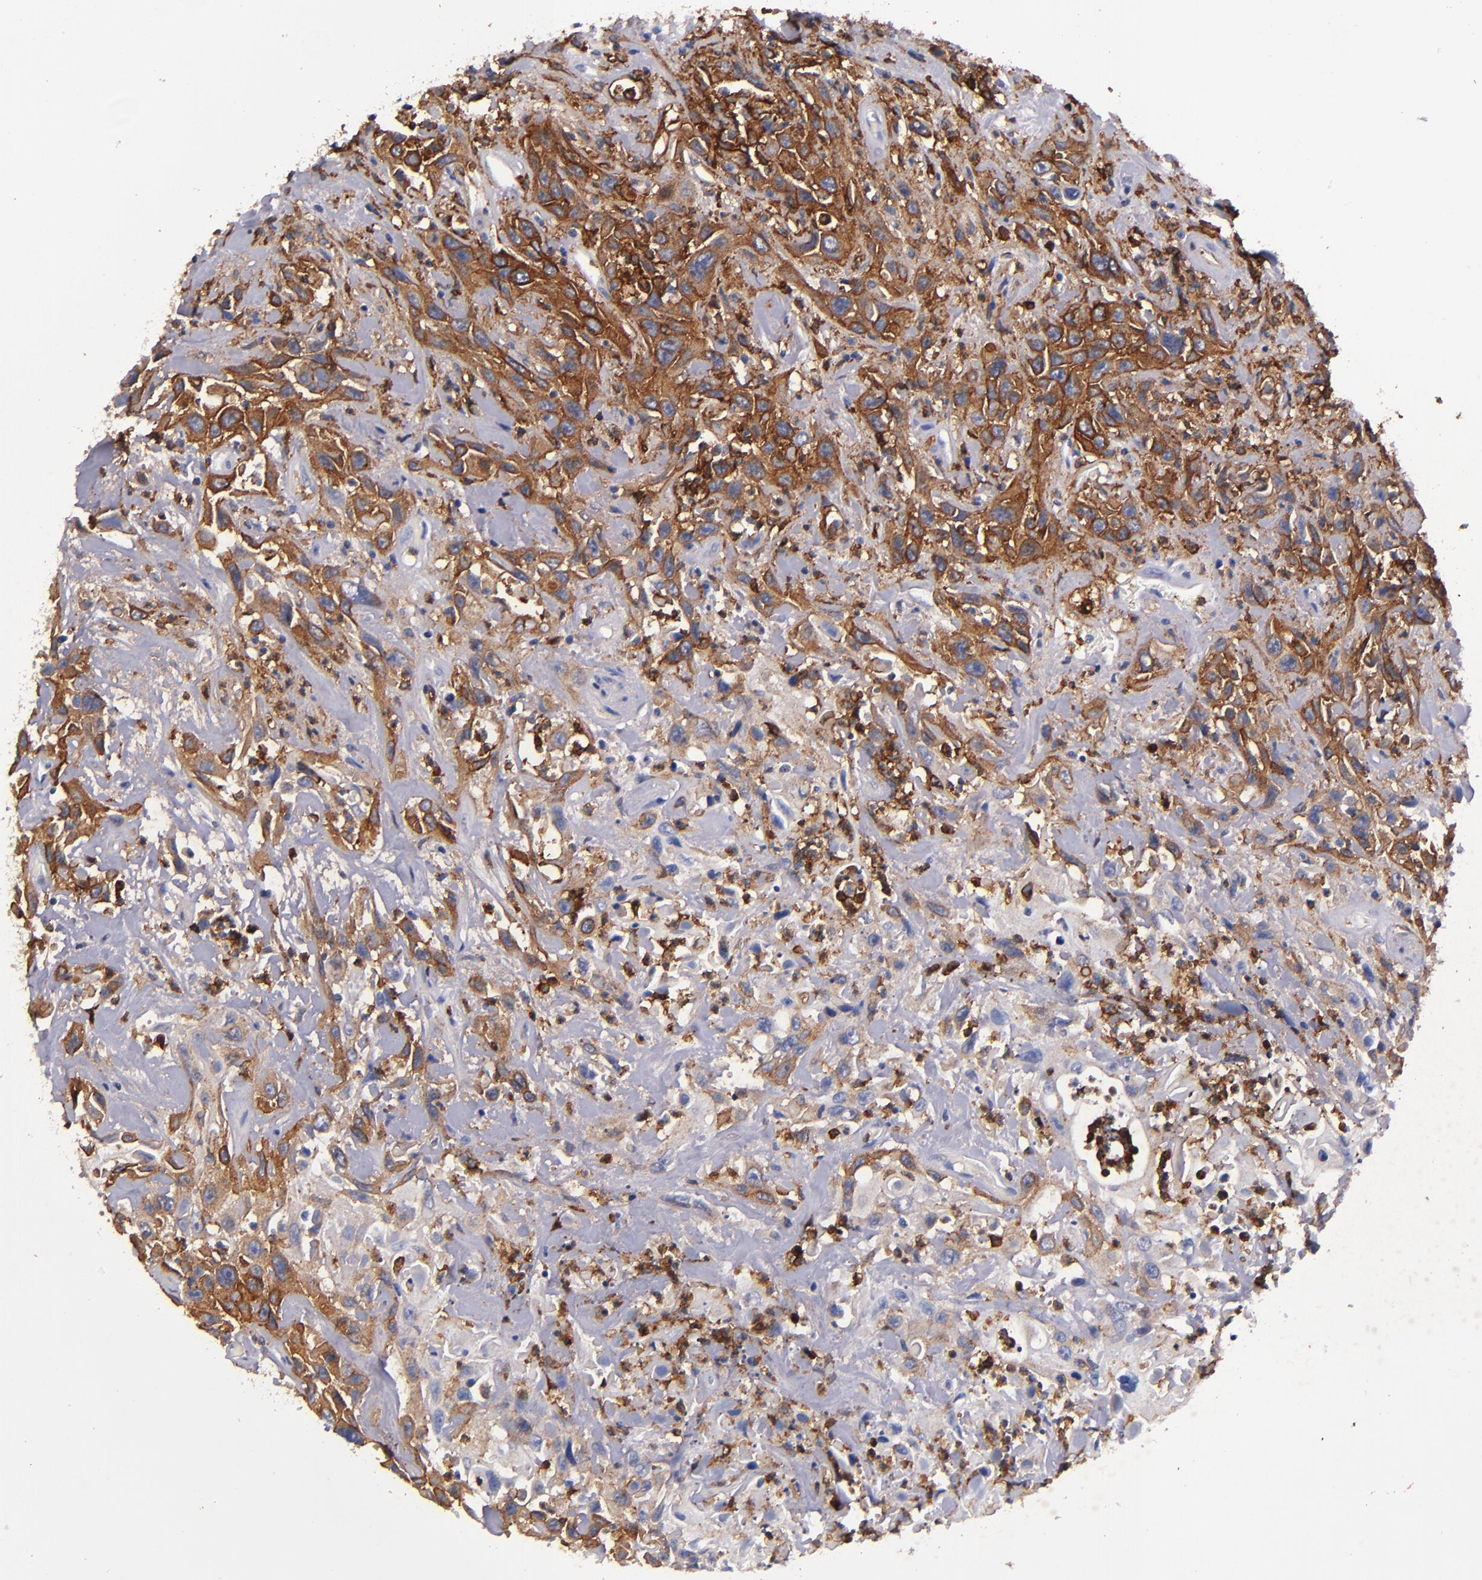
{"staining": {"intensity": "strong", "quantity": ">75%", "location": "cytoplasmic/membranous"}, "tissue": "urothelial cancer", "cell_type": "Tumor cells", "image_type": "cancer", "snomed": [{"axis": "morphology", "description": "Urothelial carcinoma, High grade"}, {"axis": "topography", "description": "Urinary bladder"}], "caption": "A micrograph of urothelial cancer stained for a protein exhibits strong cytoplasmic/membranous brown staining in tumor cells. (brown staining indicates protein expression, while blue staining denotes nuclei).", "gene": "SIRPA", "patient": {"sex": "female", "age": 84}}